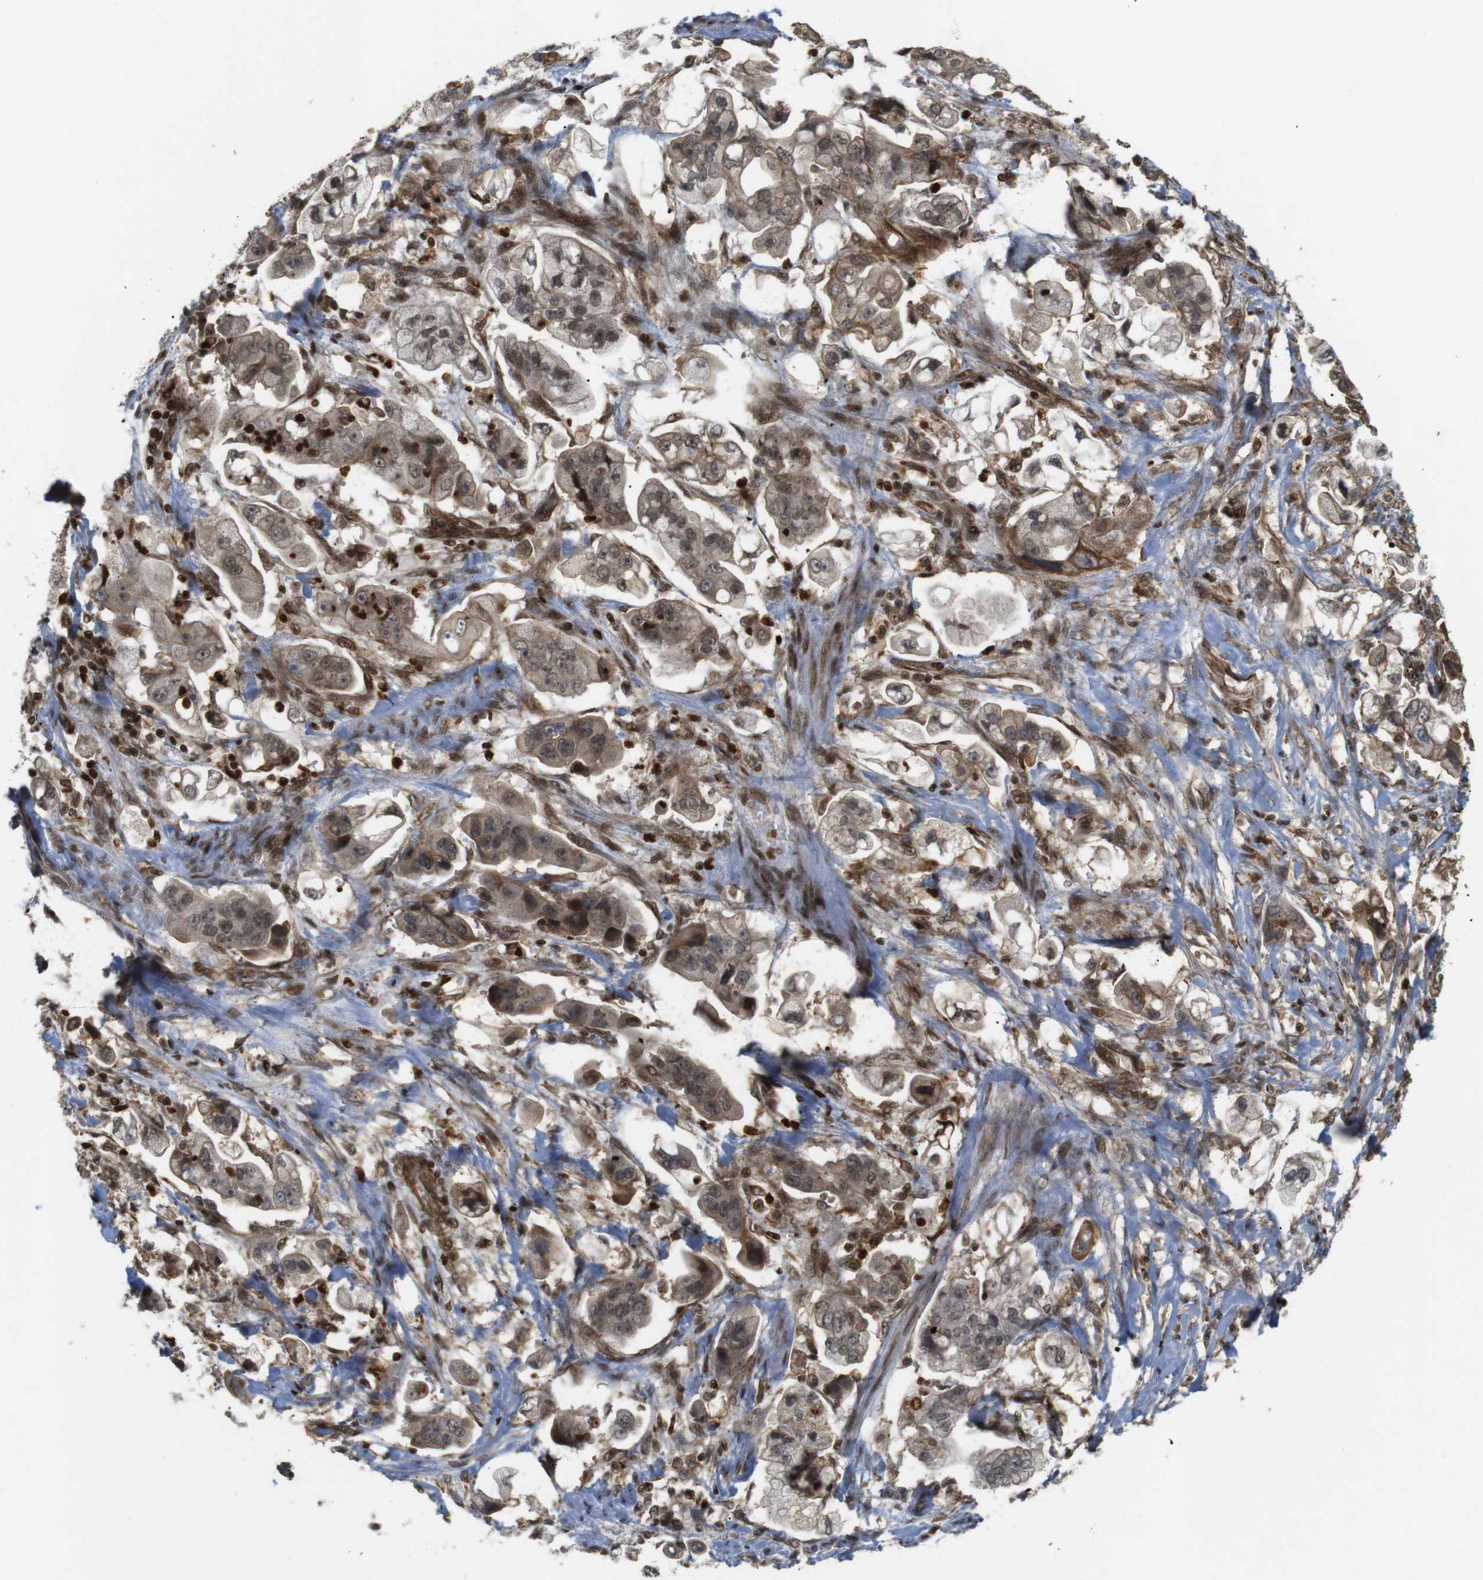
{"staining": {"intensity": "moderate", "quantity": ">75%", "location": "cytoplasmic/membranous,nuclear"}, "tissue": "stomach cancer", "cell_type": "Tumor cells", "image_type": "cancer", "snomed": [{"axis": "morphology", "description": "Adenocarcinoma, NOS"}, {"axis": "topography", "description": "Stomach"}], "caption": "DAB immunohistochemical staining of human stomach cancer demonstrates moderate cytoplasmic/membranous and nuclear protein expression in approximately >75% of tumor cells.", "gene": "SP2", "patient": {"sex": "male", "age": 62}}